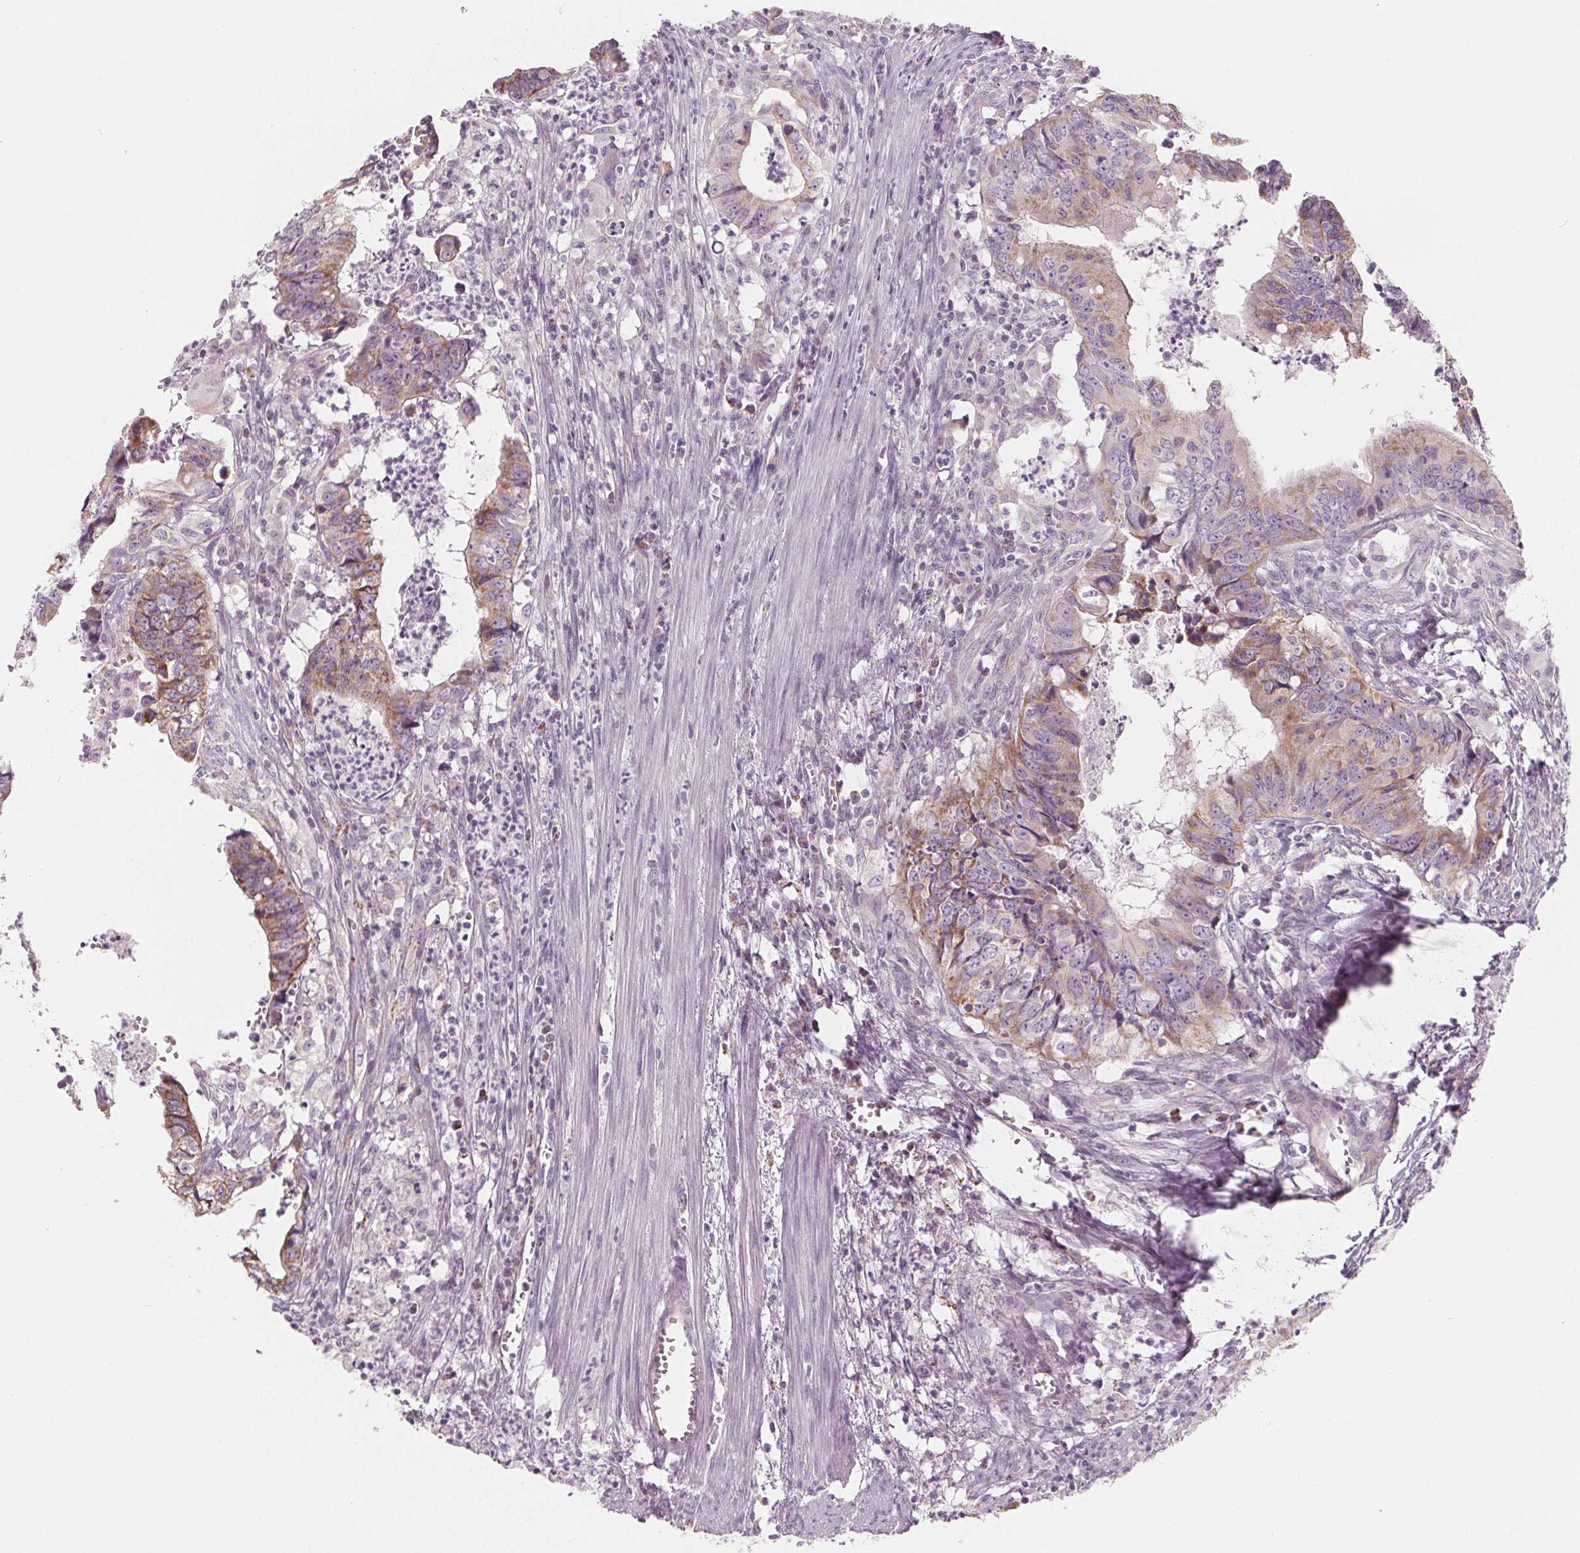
{"staining": {"intensity": "weak", "quantity": ">75%", "location": "cytoplasmic/membranous"}, "tissue": "colorectal cancer", "cell_type": "Tumor cells", "image_type": "cancer", "snomed": [{"axis": "morphology", "description": "Adenocarcinoma, NOS"}, {"axis": "topography", "description": "Colon"}], "caption": "Immunohistochemistry (IHC) of colorectal cancer (adenocarcinoma) shows low levels of weak cytoplasmic/membranous positivity in about >75% of tumor cells.", "gene": "IL17C", "patient": {"sex": "female", "age": 82}}